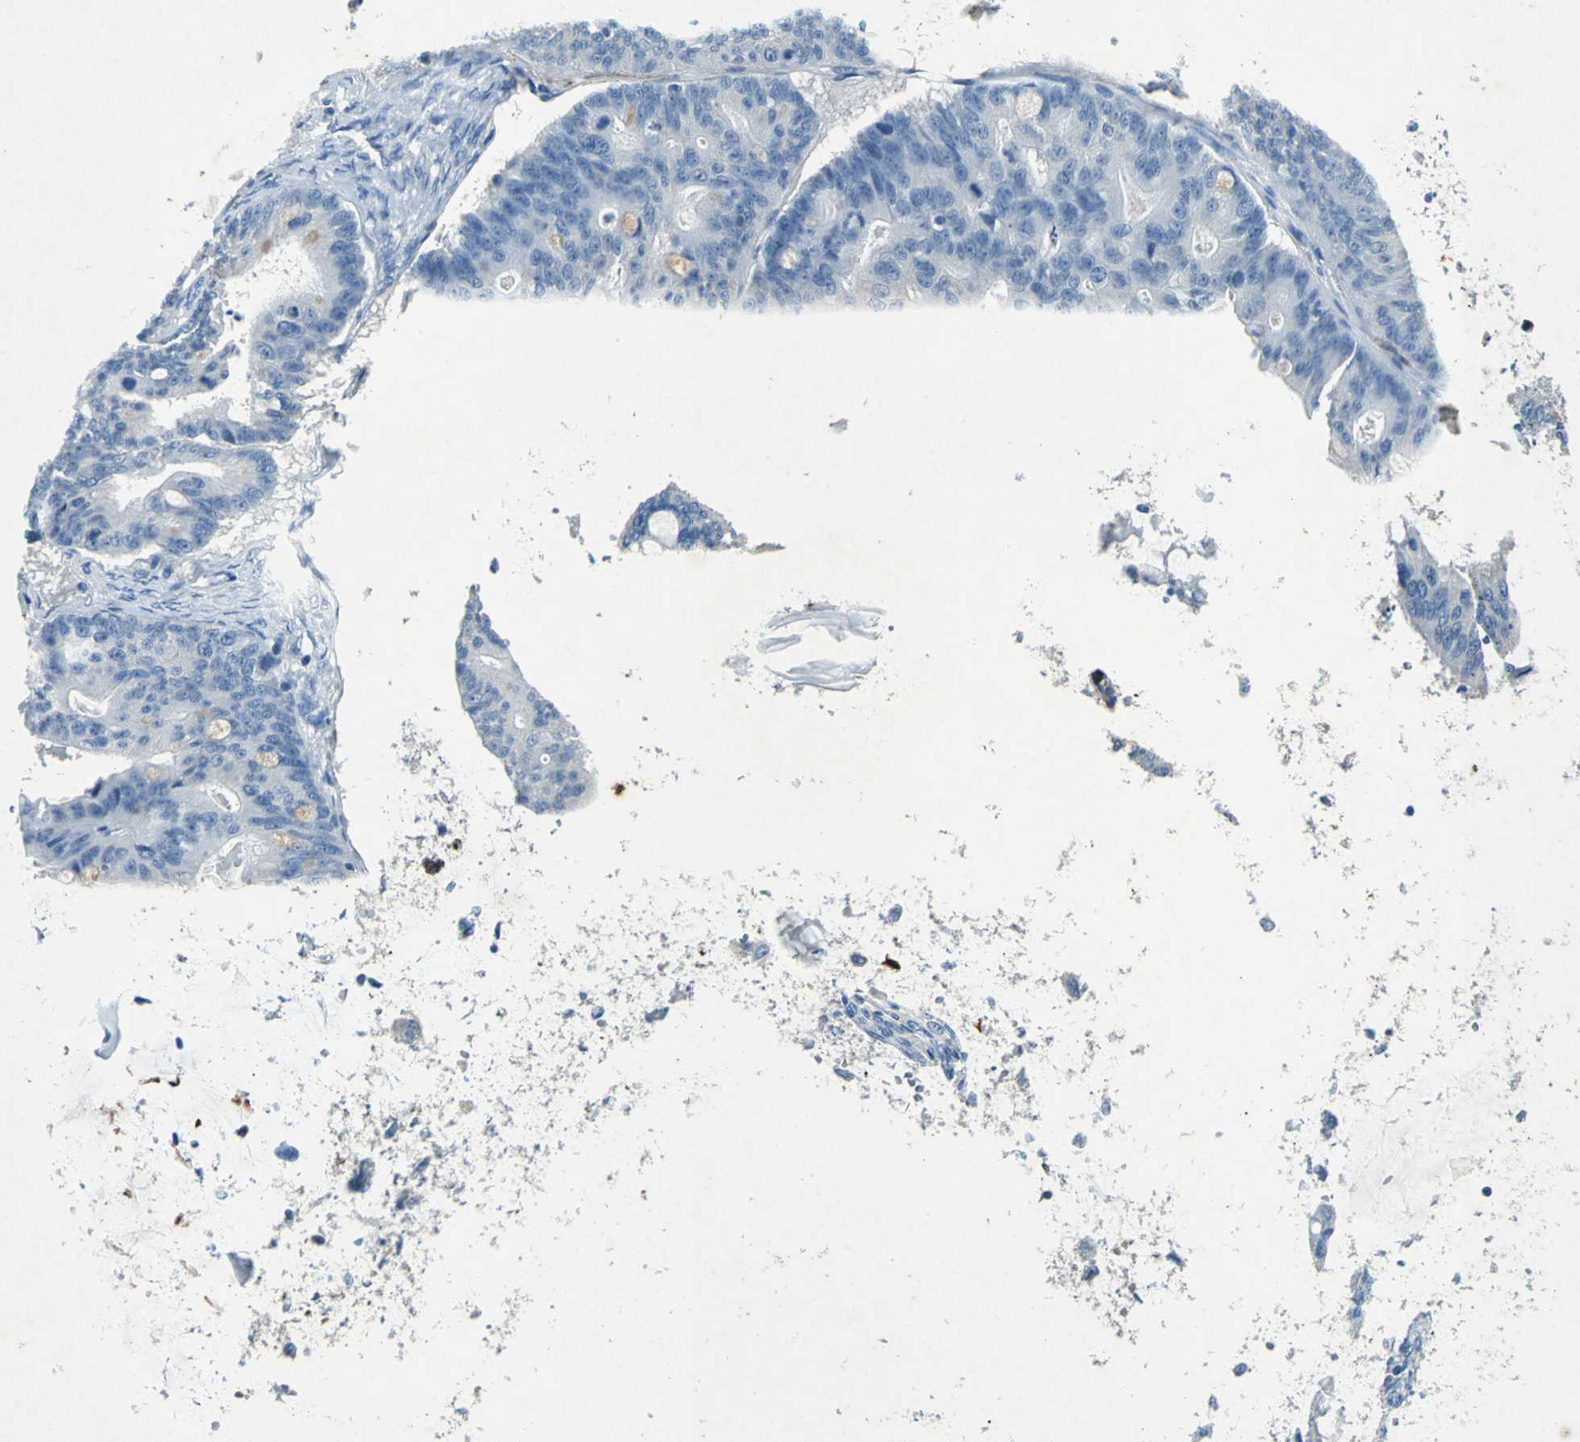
{"staining": {"intensity": "negative", "quantity": "none", "location": "none"}, "tissue": "ovarian cancer", "cell_type": "Tumor cells", "image_type": "cancer", "snomed": [{"axis": "morphology", "description": "Cystadenocarcinoma, mucinous, NOS"}, {"axis": "topography", "description": "Ovary"}], "caption": "An immunohistochemistry image of ovarian cancer is shown. There is no staining in tumor cells of ovarian cancer.", "gene": "RPS13", "patient": {"sex": "female", "age": 36}}